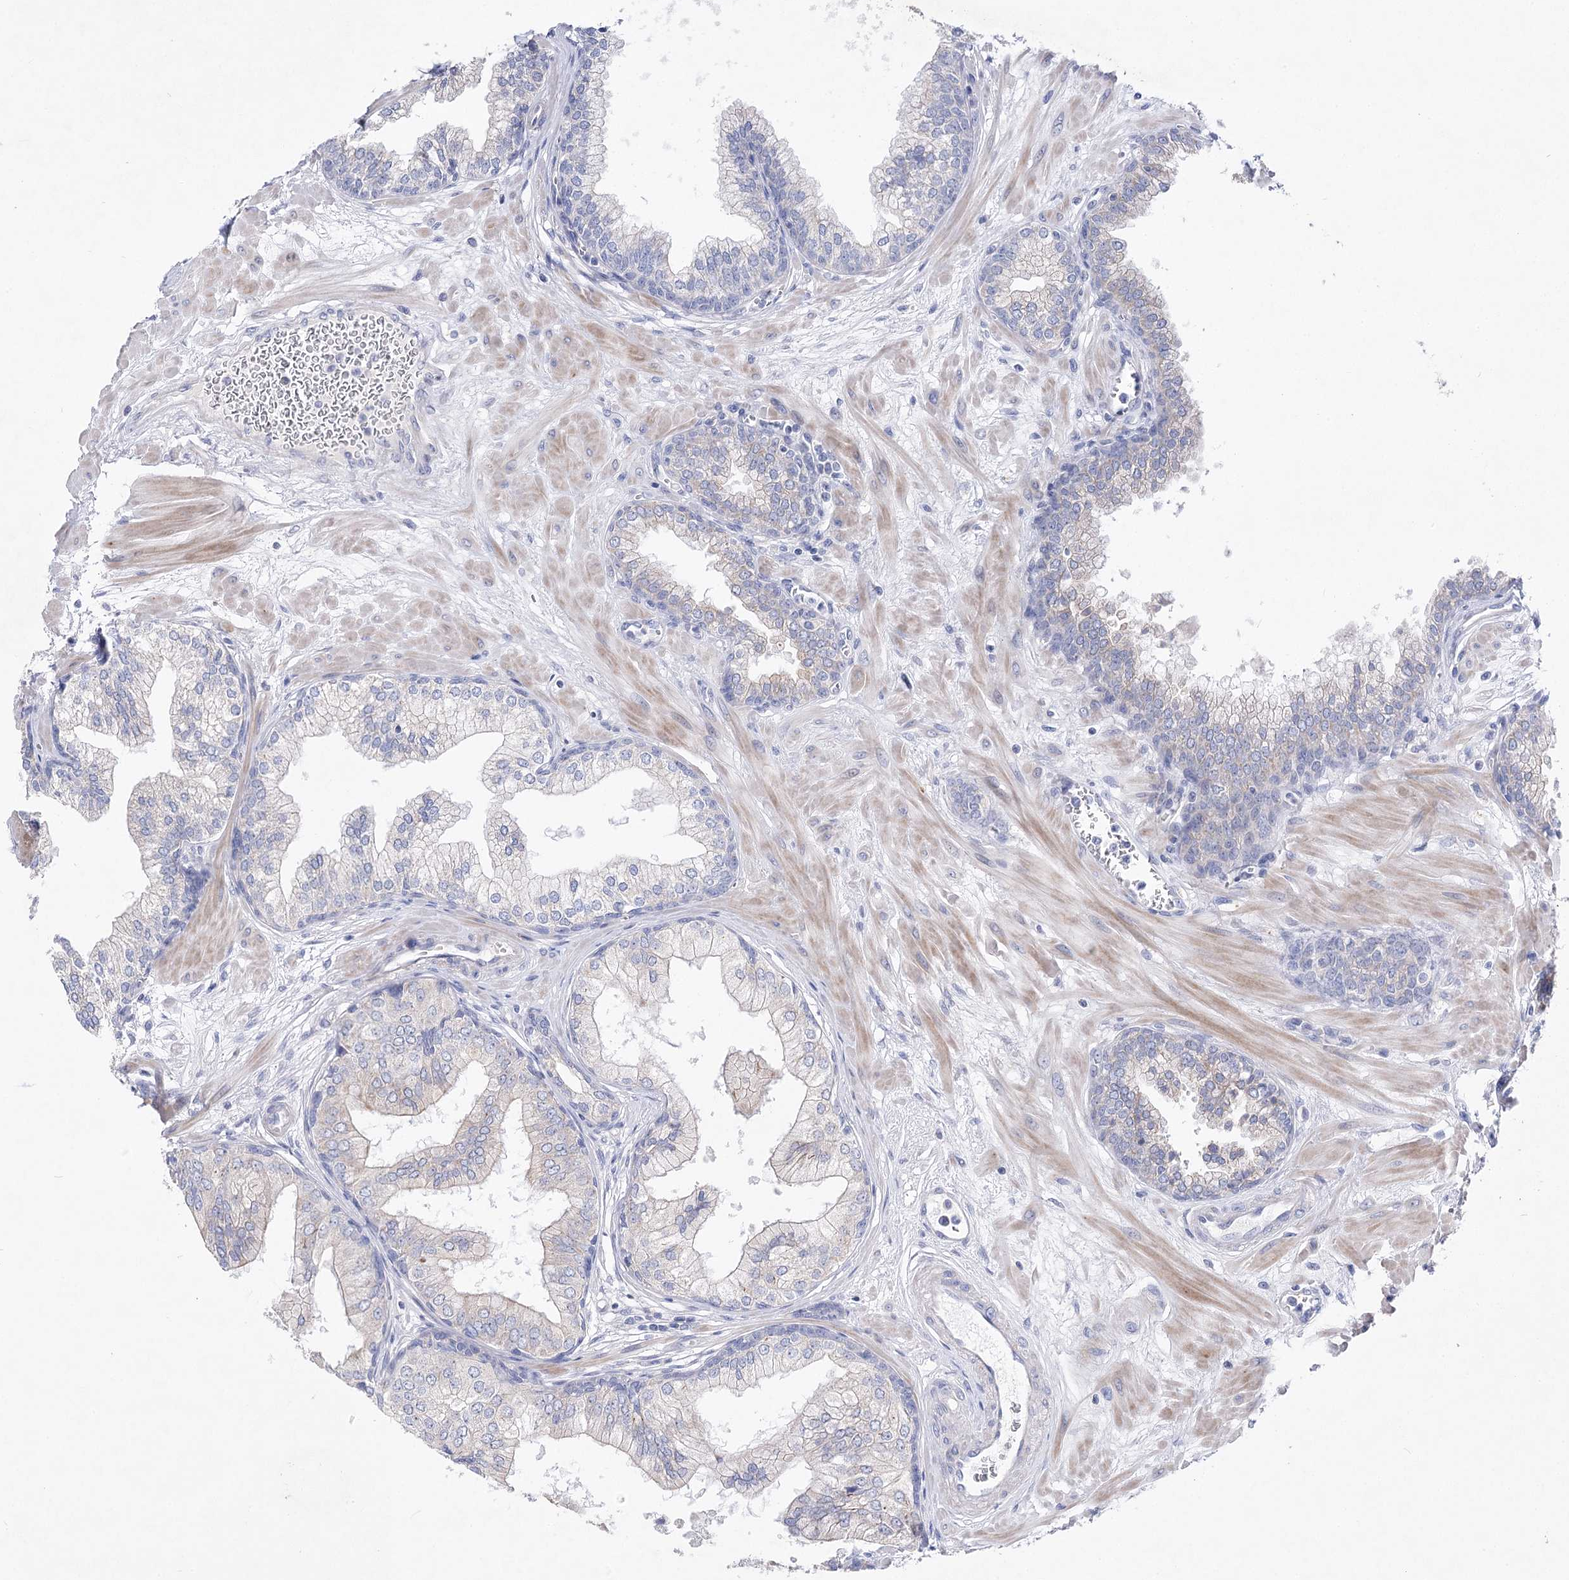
{"staining": {"intensity": "negative", "quantity": "none", "location": "none"}, "tissue": "prostate", "cell_type": "Glandular cells", "image_type": "normal", "snomed": [{"axis": "morphology", "description": "Normal tissue, NOS"}, {"axis": "morphology", "description": "Urothelial carcinoma, Low grade"}, {"axis": "topography", "description": "Urinary bladder"}, {"axis": "topography", "description": "Prostate"}], "caption": "There is no significant expression in glandular cells of prostate. (DAB (3,3'-diaminobenzidine) immunohistochemistry (IHC) visualized using brightfield microscopy, high magnification).", "gene": "LRRC14B", "patient": {"sex": "male", "age": 60}}